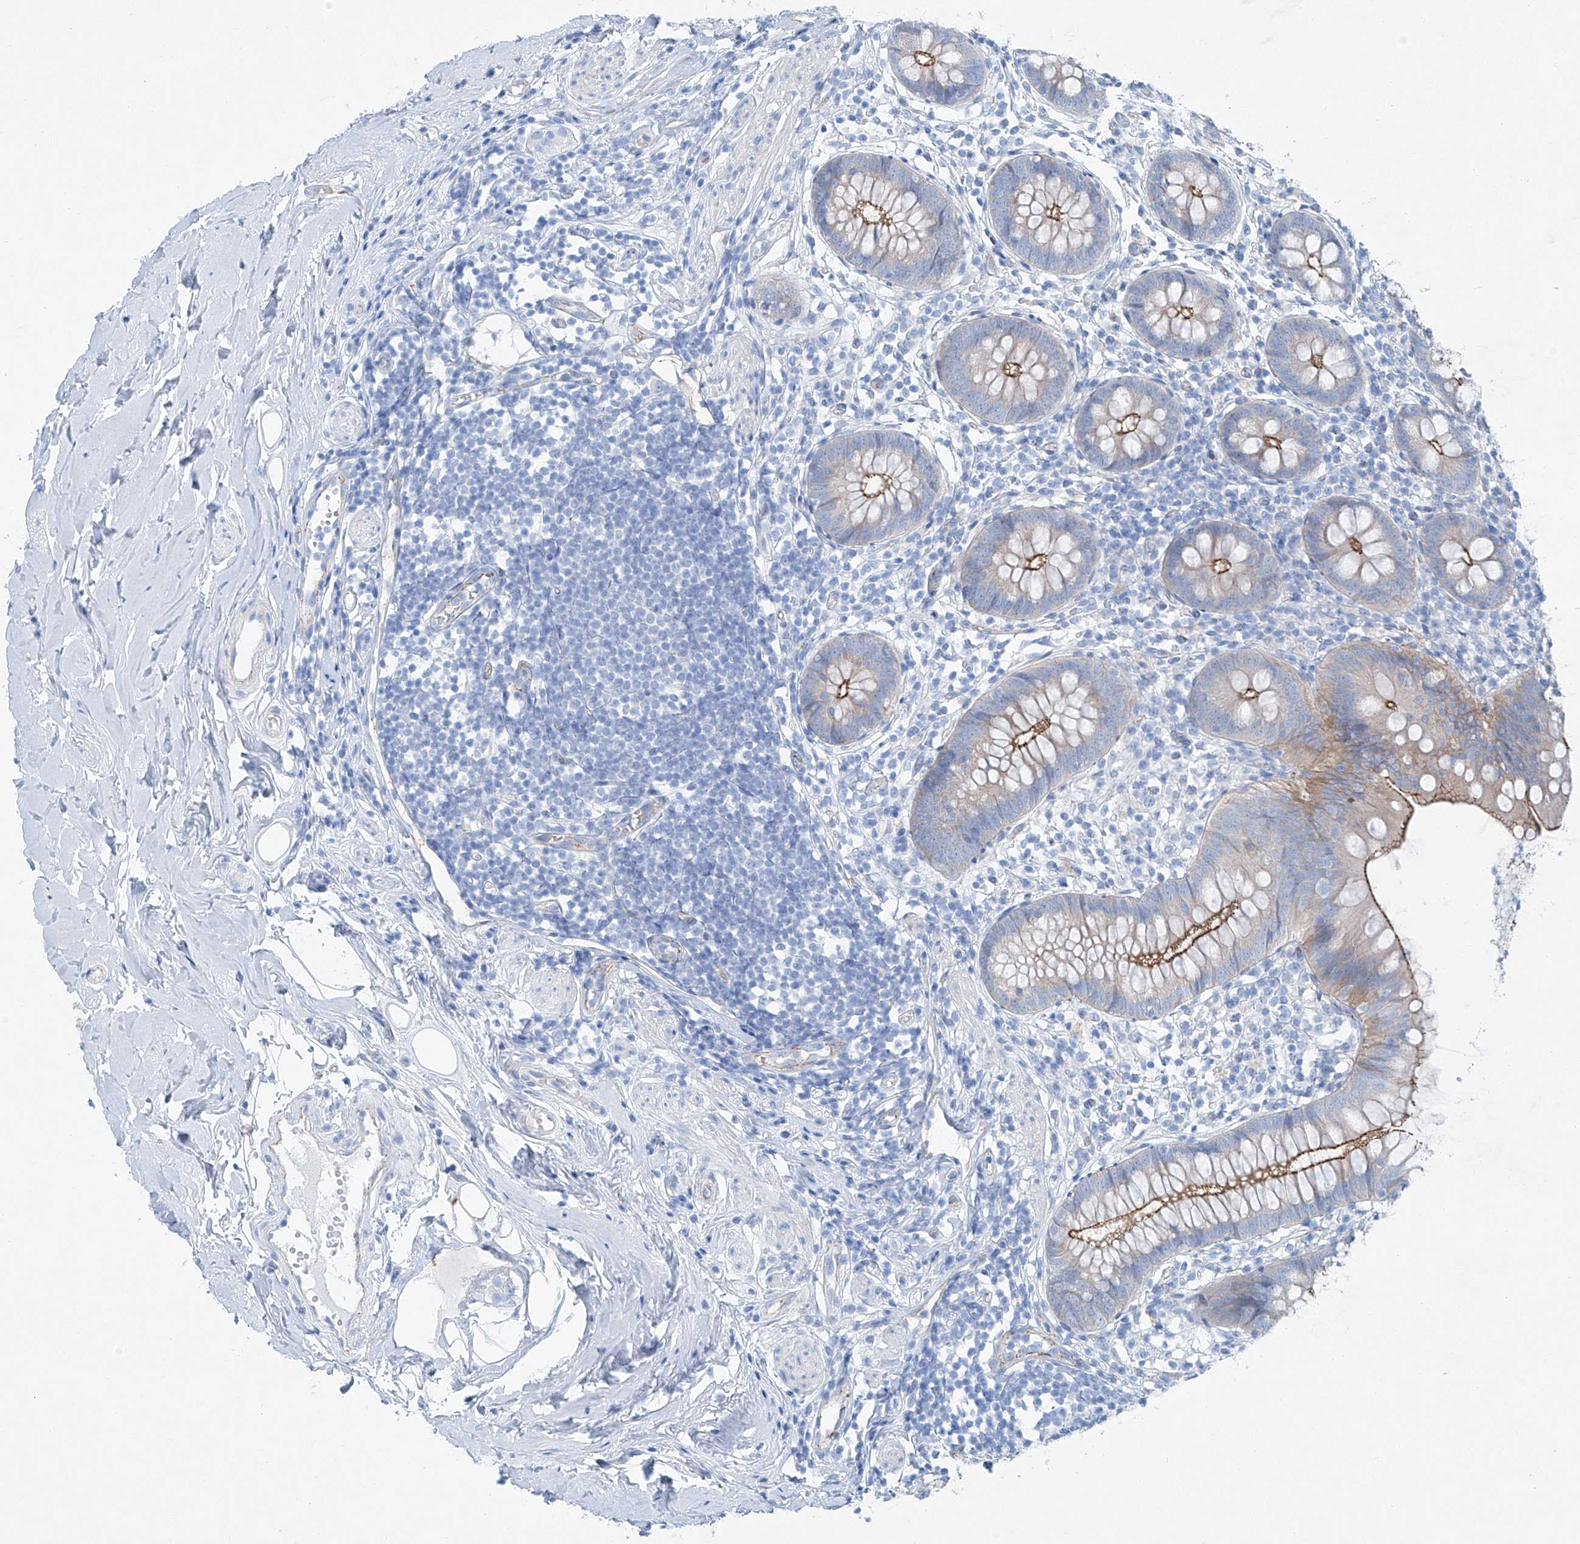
{"staining": {"intensity": "moderate", "quantity": ">75%", "location": "cytoplasmic/membranous"}, "tissue": "appendix", "cell_type": "Glandular cells", "image_type": "normal", "snomed": [{"axis": "morphology", "description": "Normal tissue, NOS"}, {"axis": "topography", "description": "Appendix"}], "caption": "A high-resolution photomicrograph shows IHC staining of benign appendix, which reveals moderate cytoplasmic/membranous staining in about >75% of glandular cells.", "gene": "MAGI1", "patient": {"sex": "female", "age": 62}}